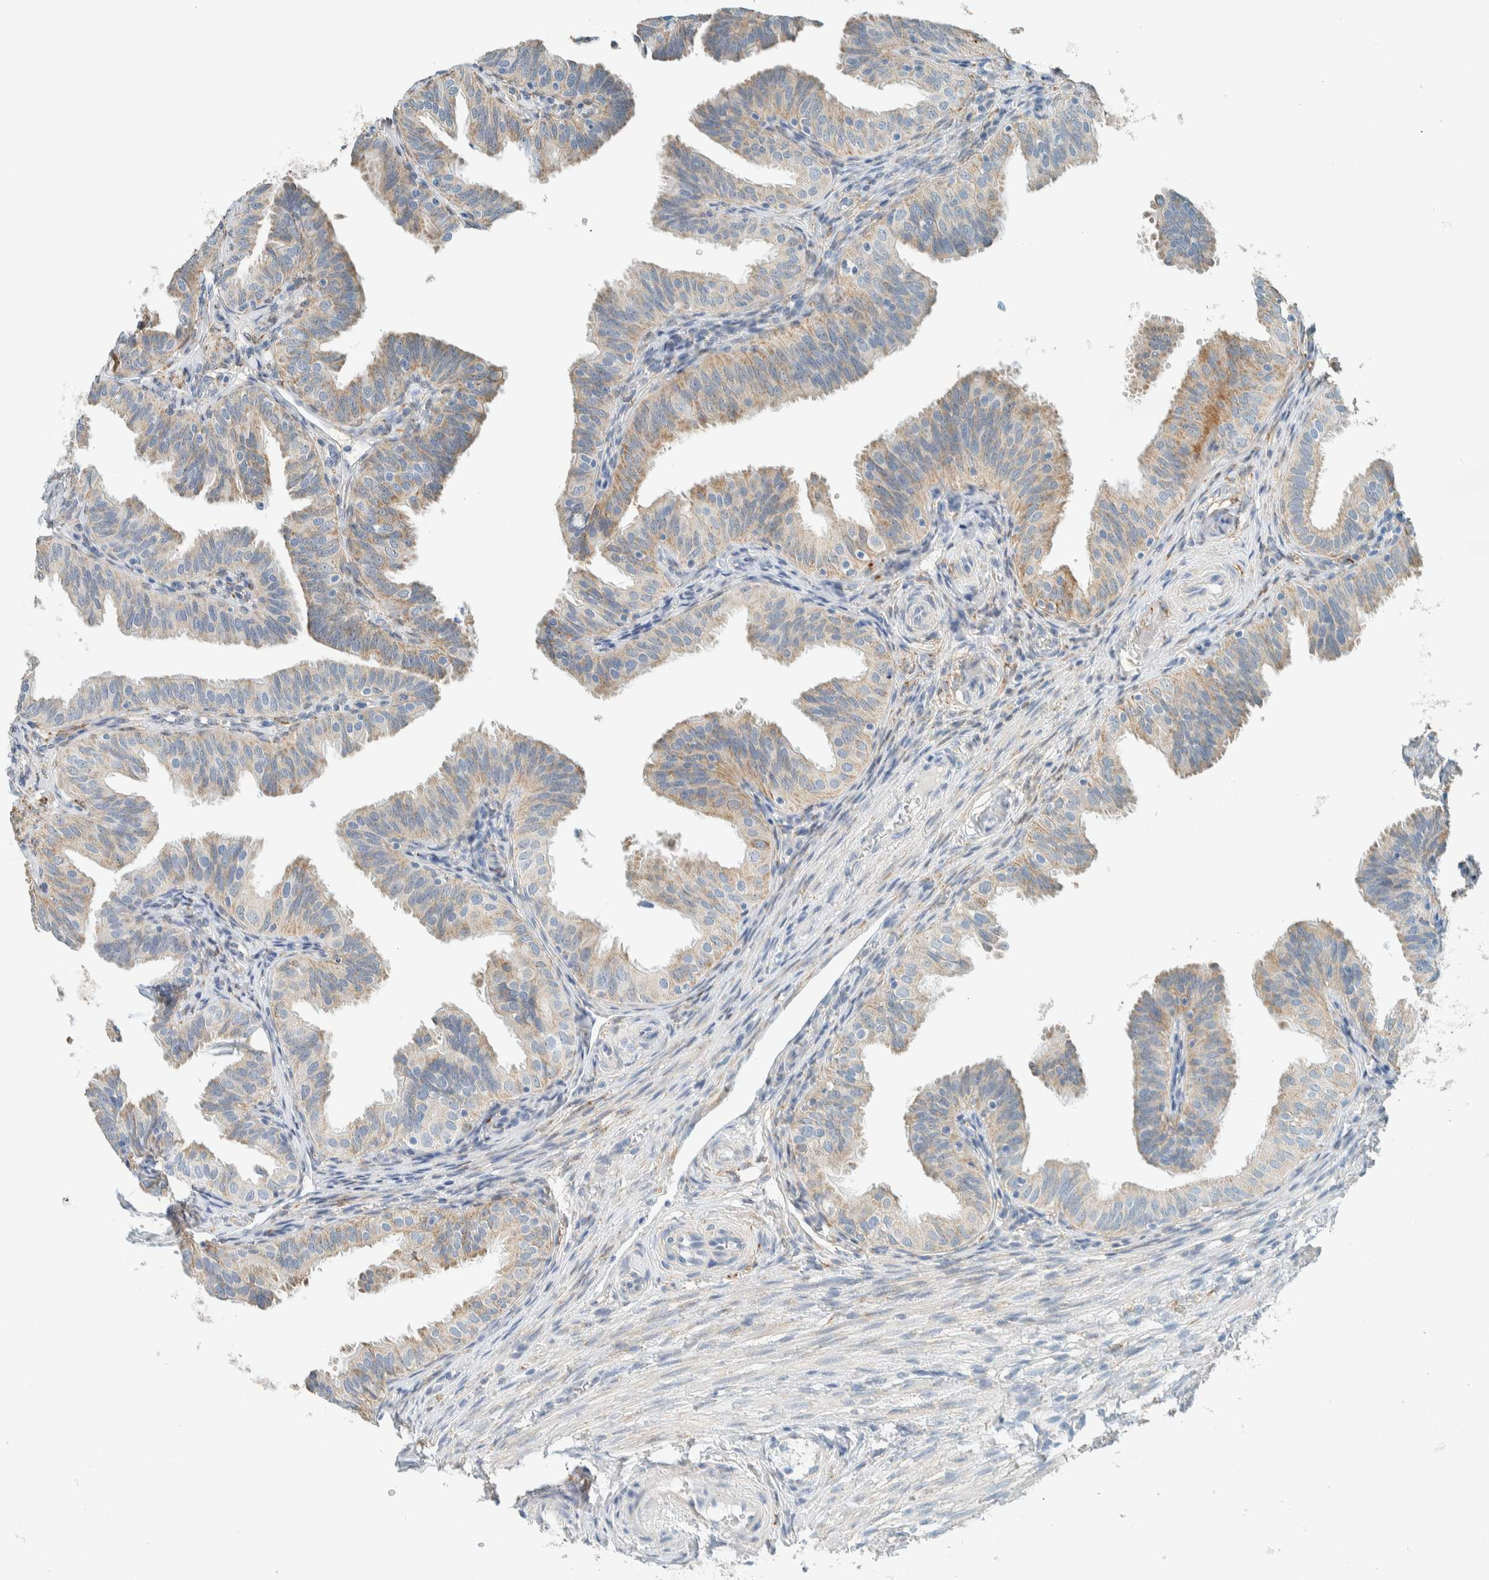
{"staining": {"intensity": "weak", "quantity": ">75%", "location": "cytoplasmic/membranous"}, "tissue": "fallopian tube", "cell_type": "Glandular cells", "image_type": "normal", "snomed": [{"axis": "morphology", "description": "Normal tissue, NOS"}, {"axis": "topography", "description": "Fallopian tube"}], "caption": "Immunohistochemistry (IHC) (DAB (3,3'-diaminobenzidine)) staining of unremarkable fallopian tube shows weak cytoplasmic/membranous protein expression in approximately >75% of glandular cells.", "gene": "ALDH7A1", "patient": {"sex": "female", "age": 35}}